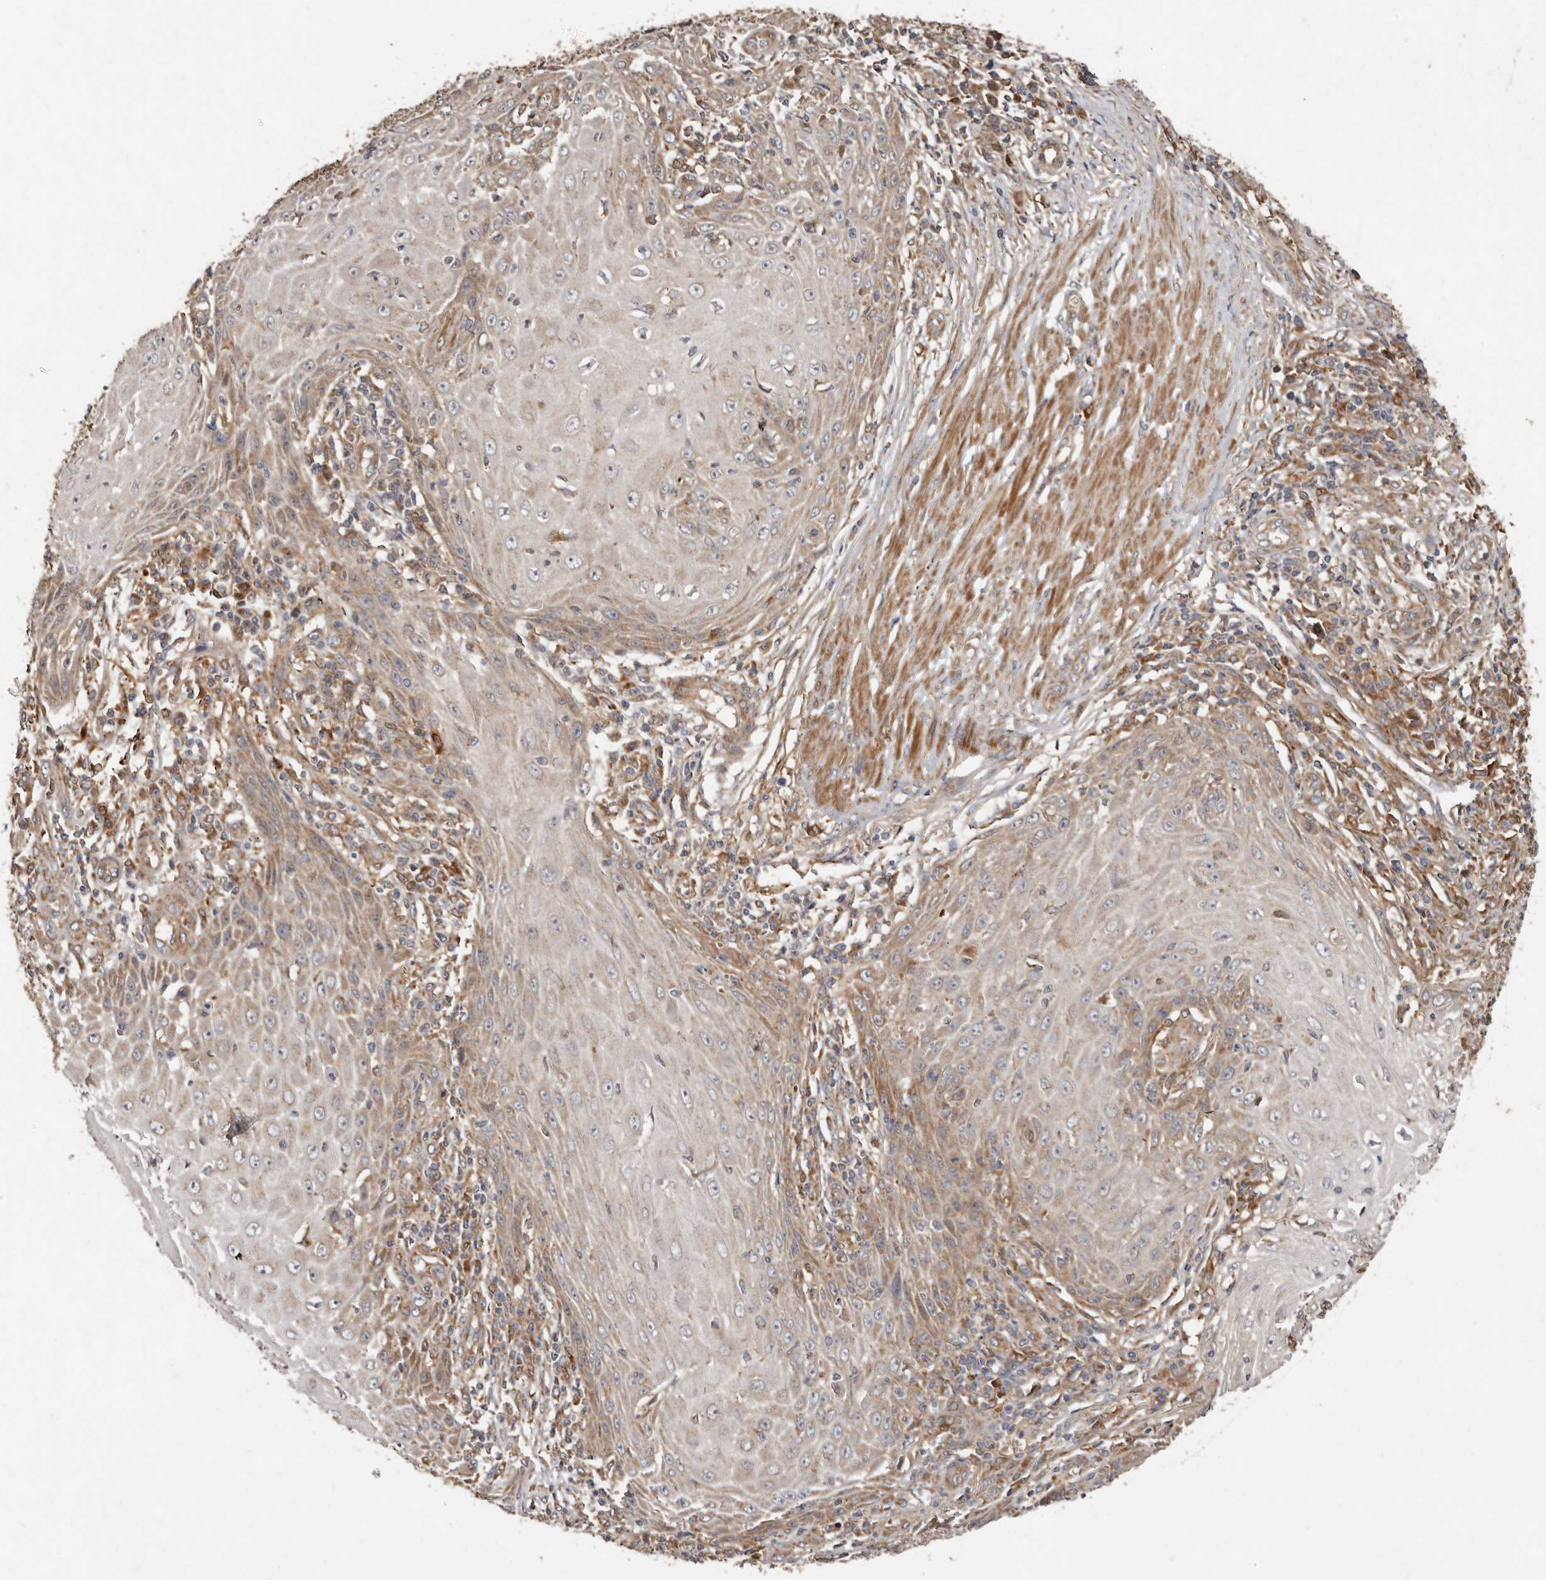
{"staining": {"intensity": "weak", "quantity": "25%-75%", "location": "cytoplasmic/membranous"}, "tissue": "skin cancer", "cell_type": "Tumor cells", "image_type": "cancer", "snomed": [{"axis": "morphology", "description": "Squamous cell carcinoma, NOS"}, {"axis": "topography", "description": "Skin"}], "caption": "Protein analysis of skin cancer tissue demonstrates weak cytoplasmic/membranous positivity in about 25%-75% of tumor cells. The protein is shown in brown color, while the nuclei are stained blue.", "gene": "GOT1L1", "patient": {"sex": "female", "age": 73}}